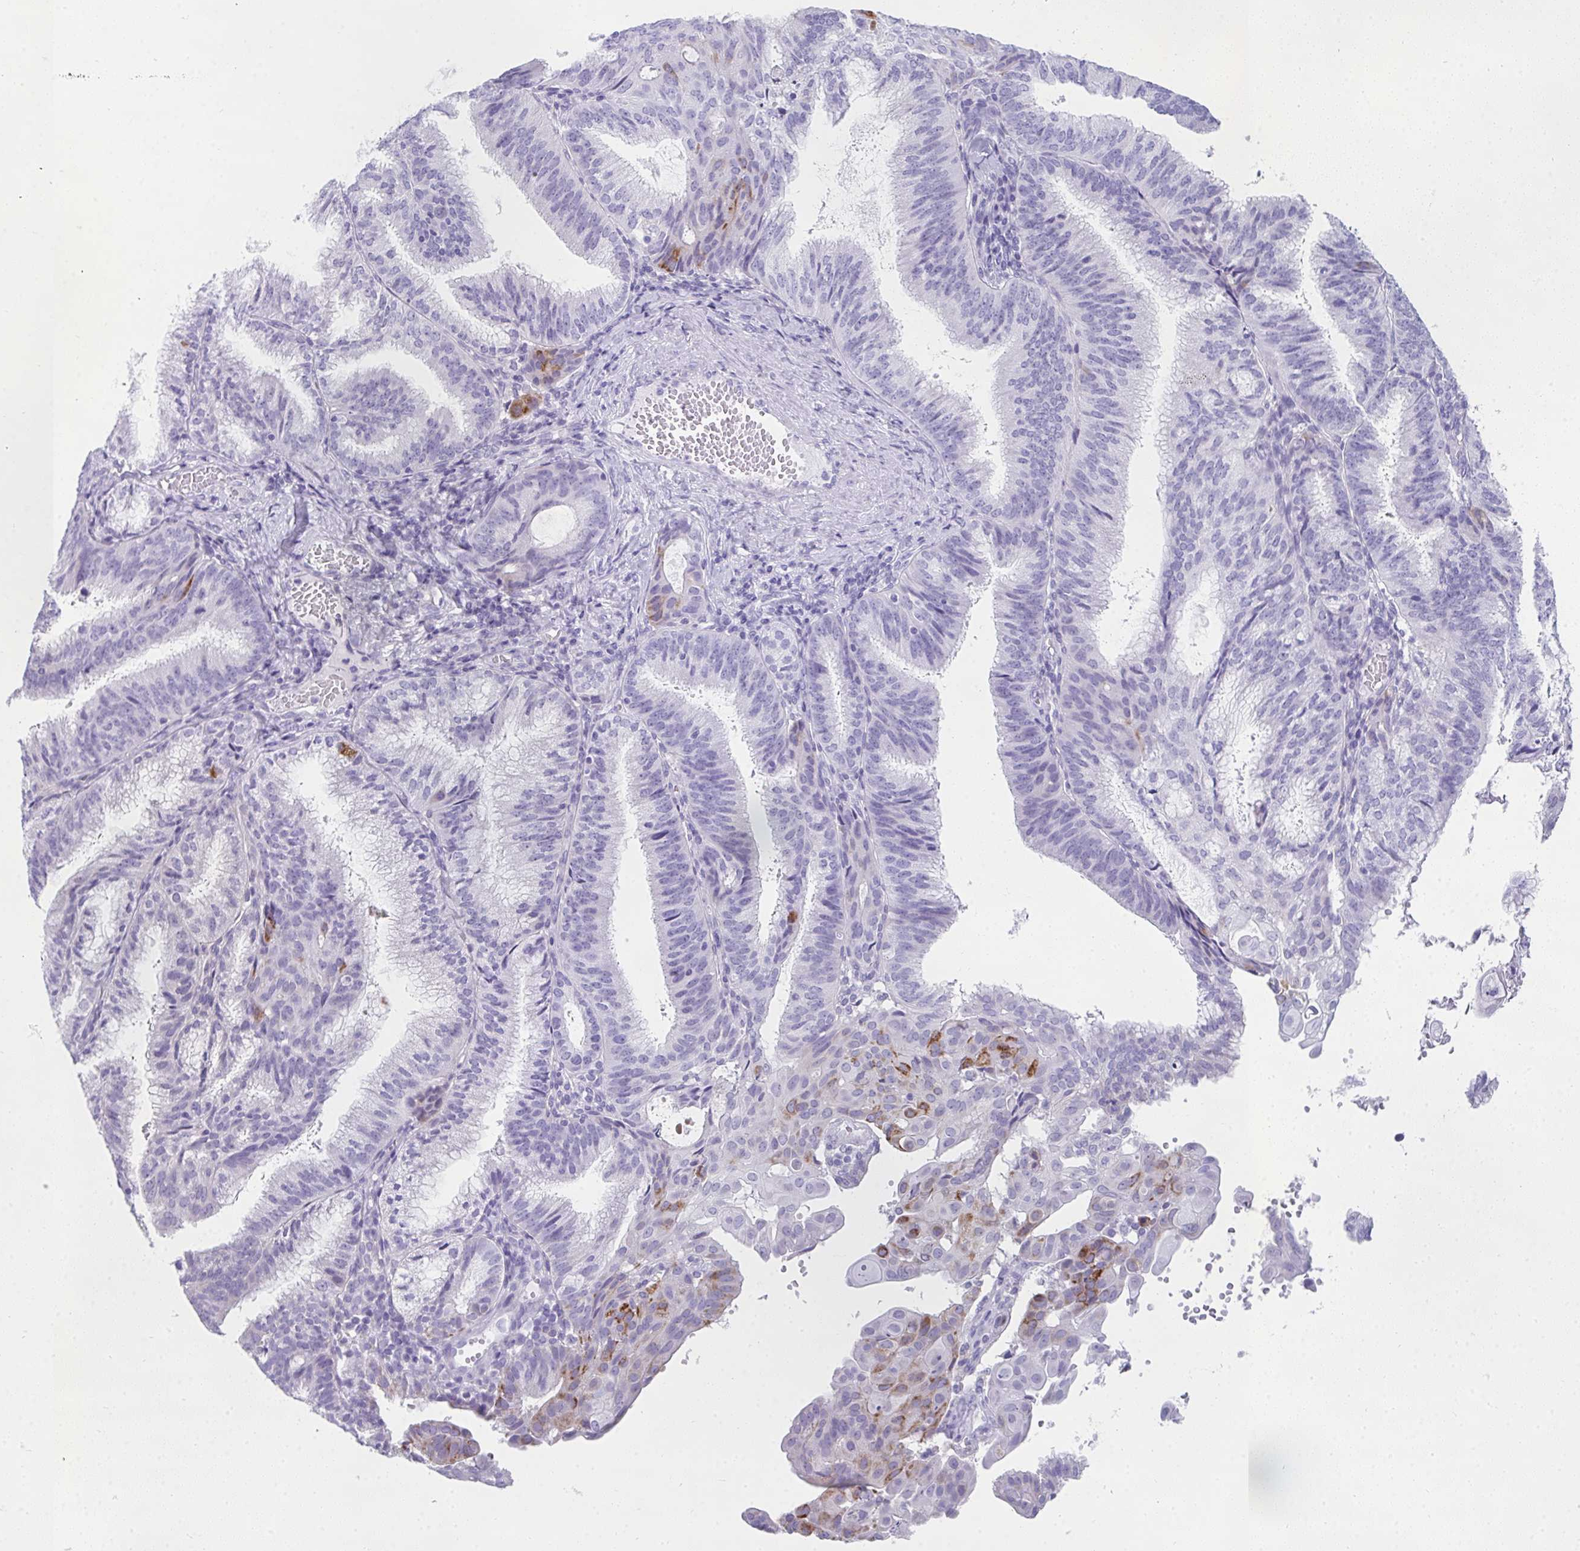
{"staining": {"intensity": "strong", "quantity": "<25%", "location": "cytoplasmic/membranous"}, "tissue": "endometrial cancer", "cell_type": "Tumor cells", "image_type": "cancer", "snomed": [{"axis": "morphology", "description": "Adenocarcinoma, NOS"}, {"axis": "topography", "description": "Endometrium"}], "caption": "The image displays a brown stain indicating the presence of a protein in the cytoplasmic/membranous of tumor cells in adenocarcinoma (endometrial).", "gene": "RLF", "patient": {"sex": "female", "age": 49}}